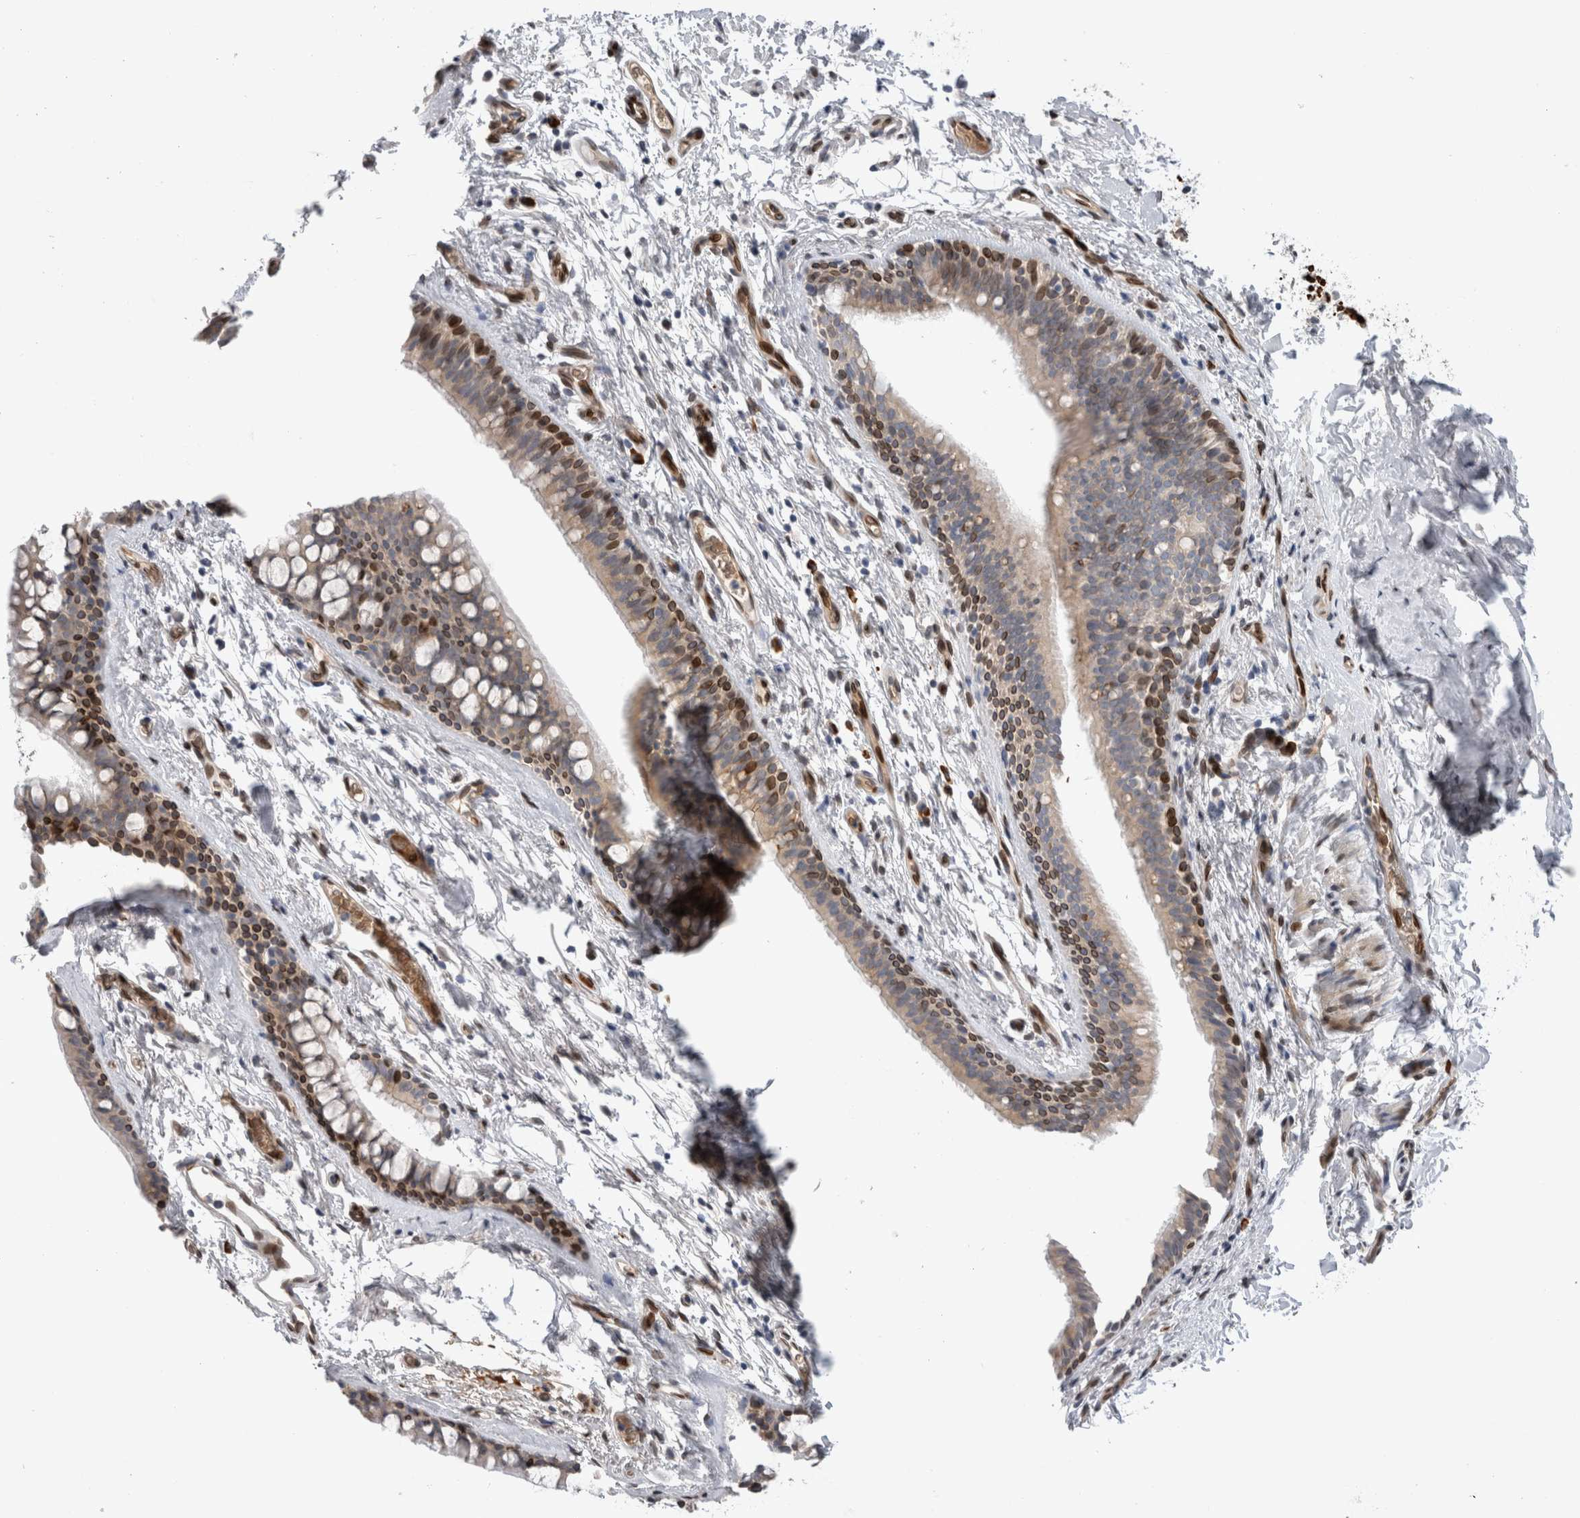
{"staining": {"intensity": "moderate", "quantity": "25%-75%", "location": "cytoplasmic/membranous,nuclear"}, "tissue": "bronchus", "cell_type": "Respiratory epithelial cells", "image_type": "normal", "snomed": [{"axis": "morphology", "description": "Normal tissue, NOS"}, {"axis": "topography", "description": "Cartilage tissue"}, {"axis": "topography", "description": "Bronchus"}, {"axis": "topography", "description": "Lung"}], "caption": "A brown stain labels moderate cytoplasmic/membranous,nuclear positivity of a protein in respiratory epithelial cells of normal bronchus. Ihc stains the protein of interest in brown and the nuclei are stained blue.", "gene": "DMTN", "patient": {"sex": "male", "age": 64}}